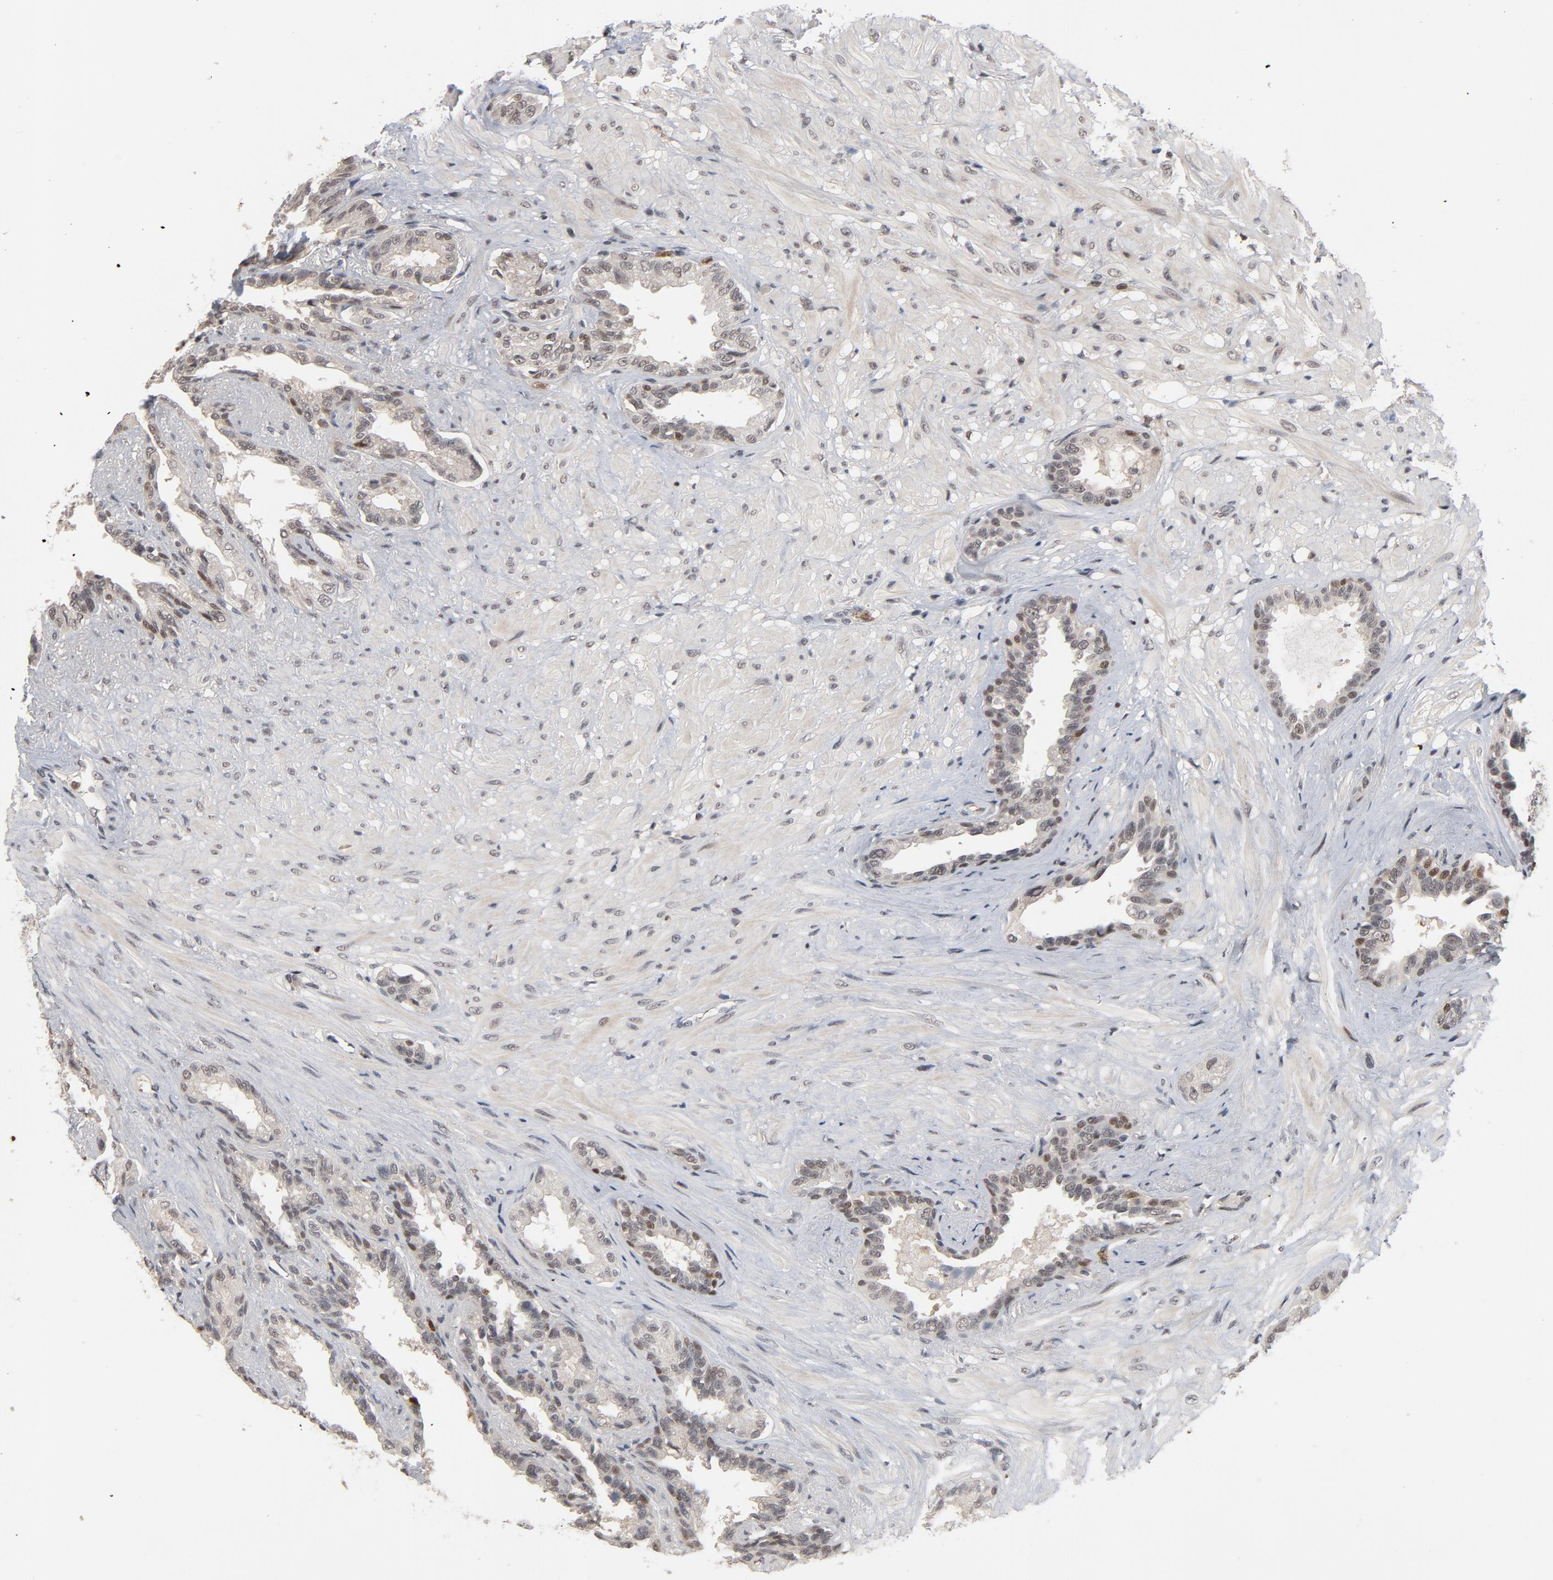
{"staining": {"intensity": "weak", "quantity": "<25%", "location": "nuclear"}, "tissue": "seminal vesicle", "cell_type": "Glandular cells", "image_type": "normal", "snomed": [{"axis": "morphology", "description": "Normal tissue, NOS"}, {"axis": "topography", "description": "Seminal veicle"}], "caption": "This is an immunohistochemistry micrograph of unremarkable seminal vesicle. There is no positivity in glandular cells.", "gene": "RTL5", "patient": {"sex": "male", "age": 61}}